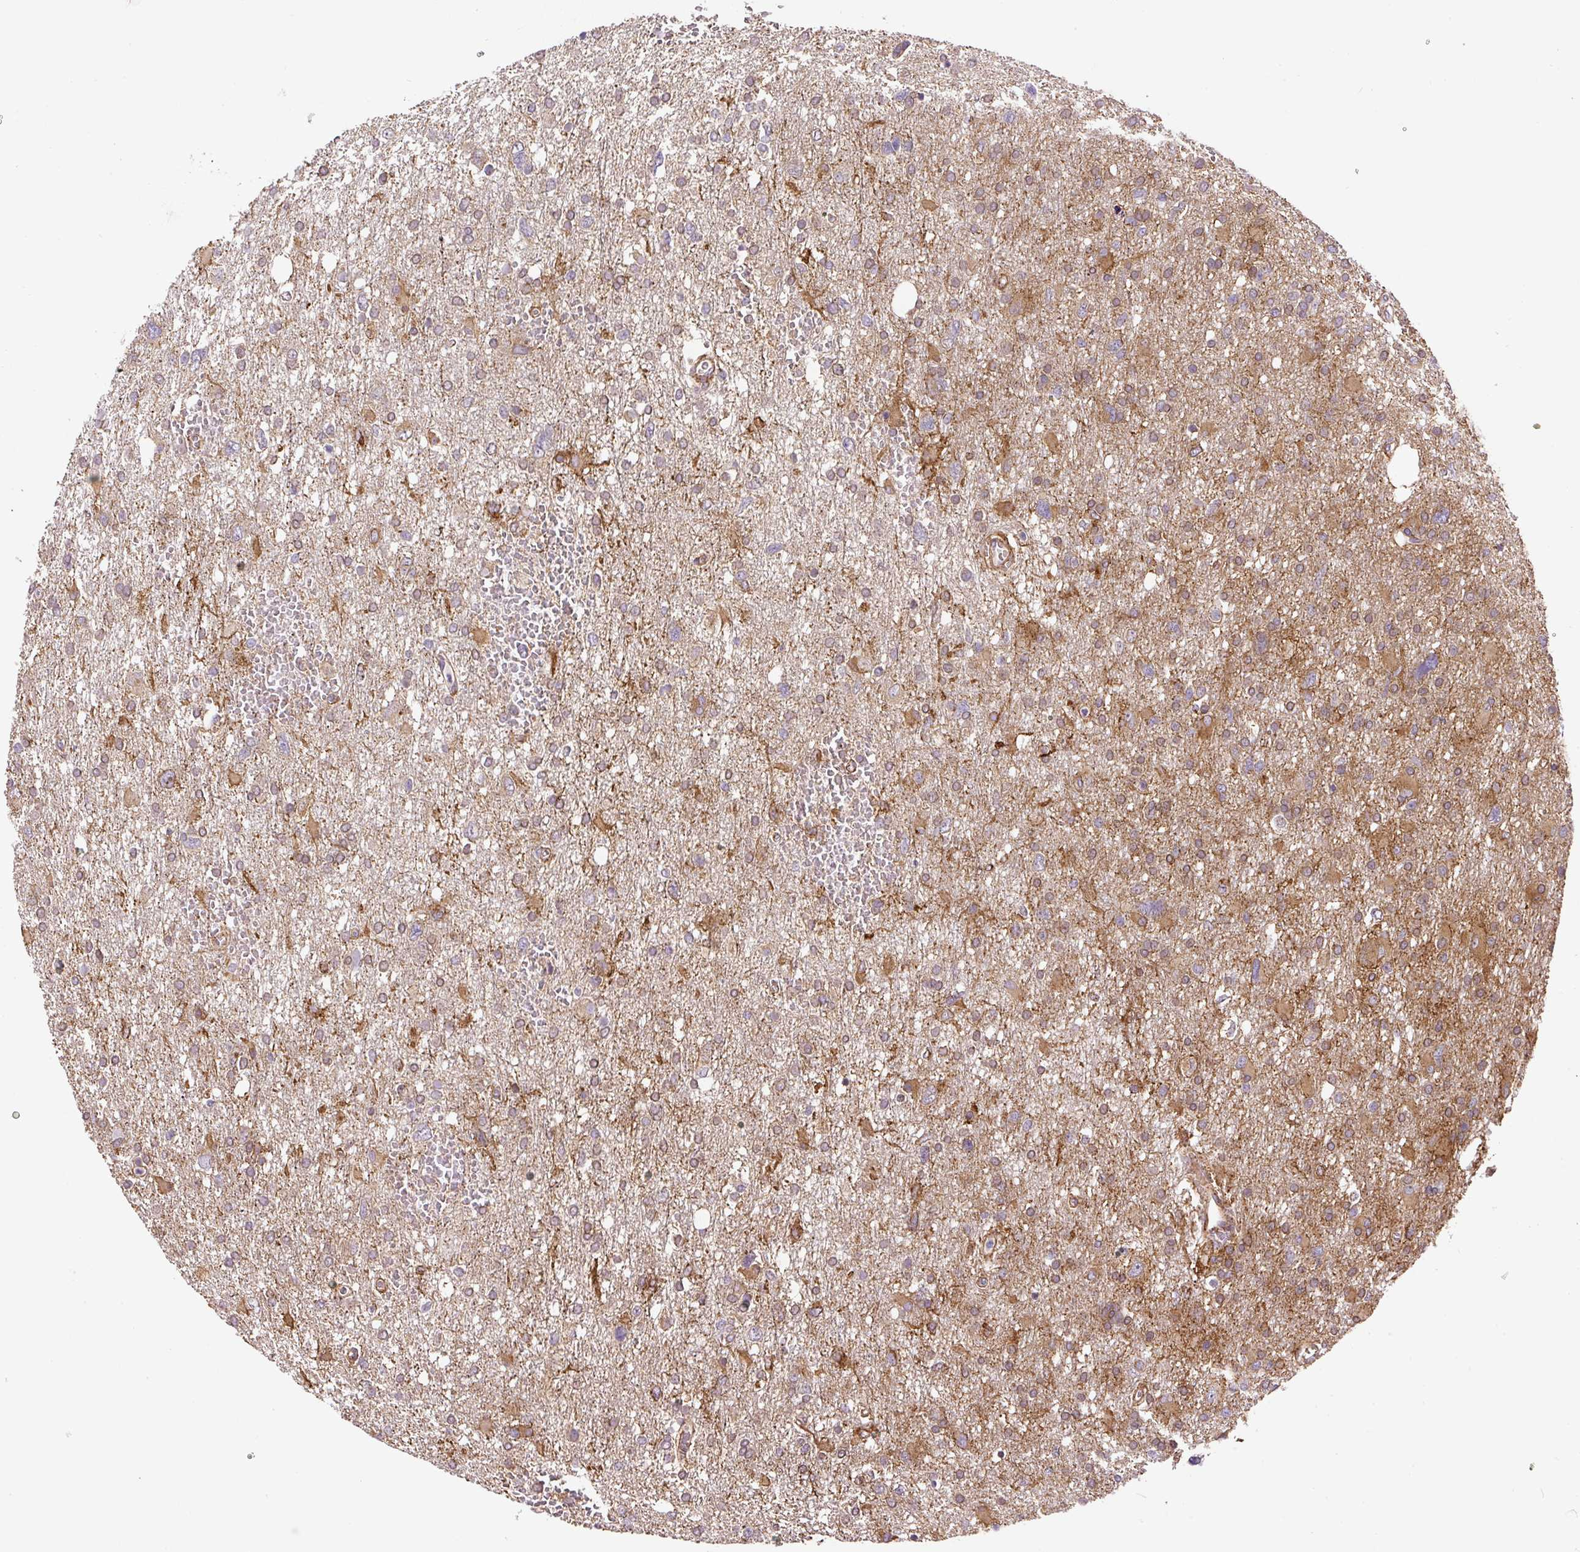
{"staining": {"intensity": "moderate", "quantity": "<25%", "location": "cytoplasmic/membranous"}, "tissue": "glioma", "cell_type": "Tumor cells", "image_type": "cancer", "snomed": [{"axis": "morphology", "description": "Glioma, malignant, High grade"}, {"axis": "topography", "description": "Brain"}], "caption": "This micrograph demonstrates immunohistochemistry (IHC) staining of human glioma, with low moderate cytoplasmic/membranous positivity in approximately <25% of tumor cells.", "gene": "RNF170", "patient": {"sex": "male", "age": 61}}